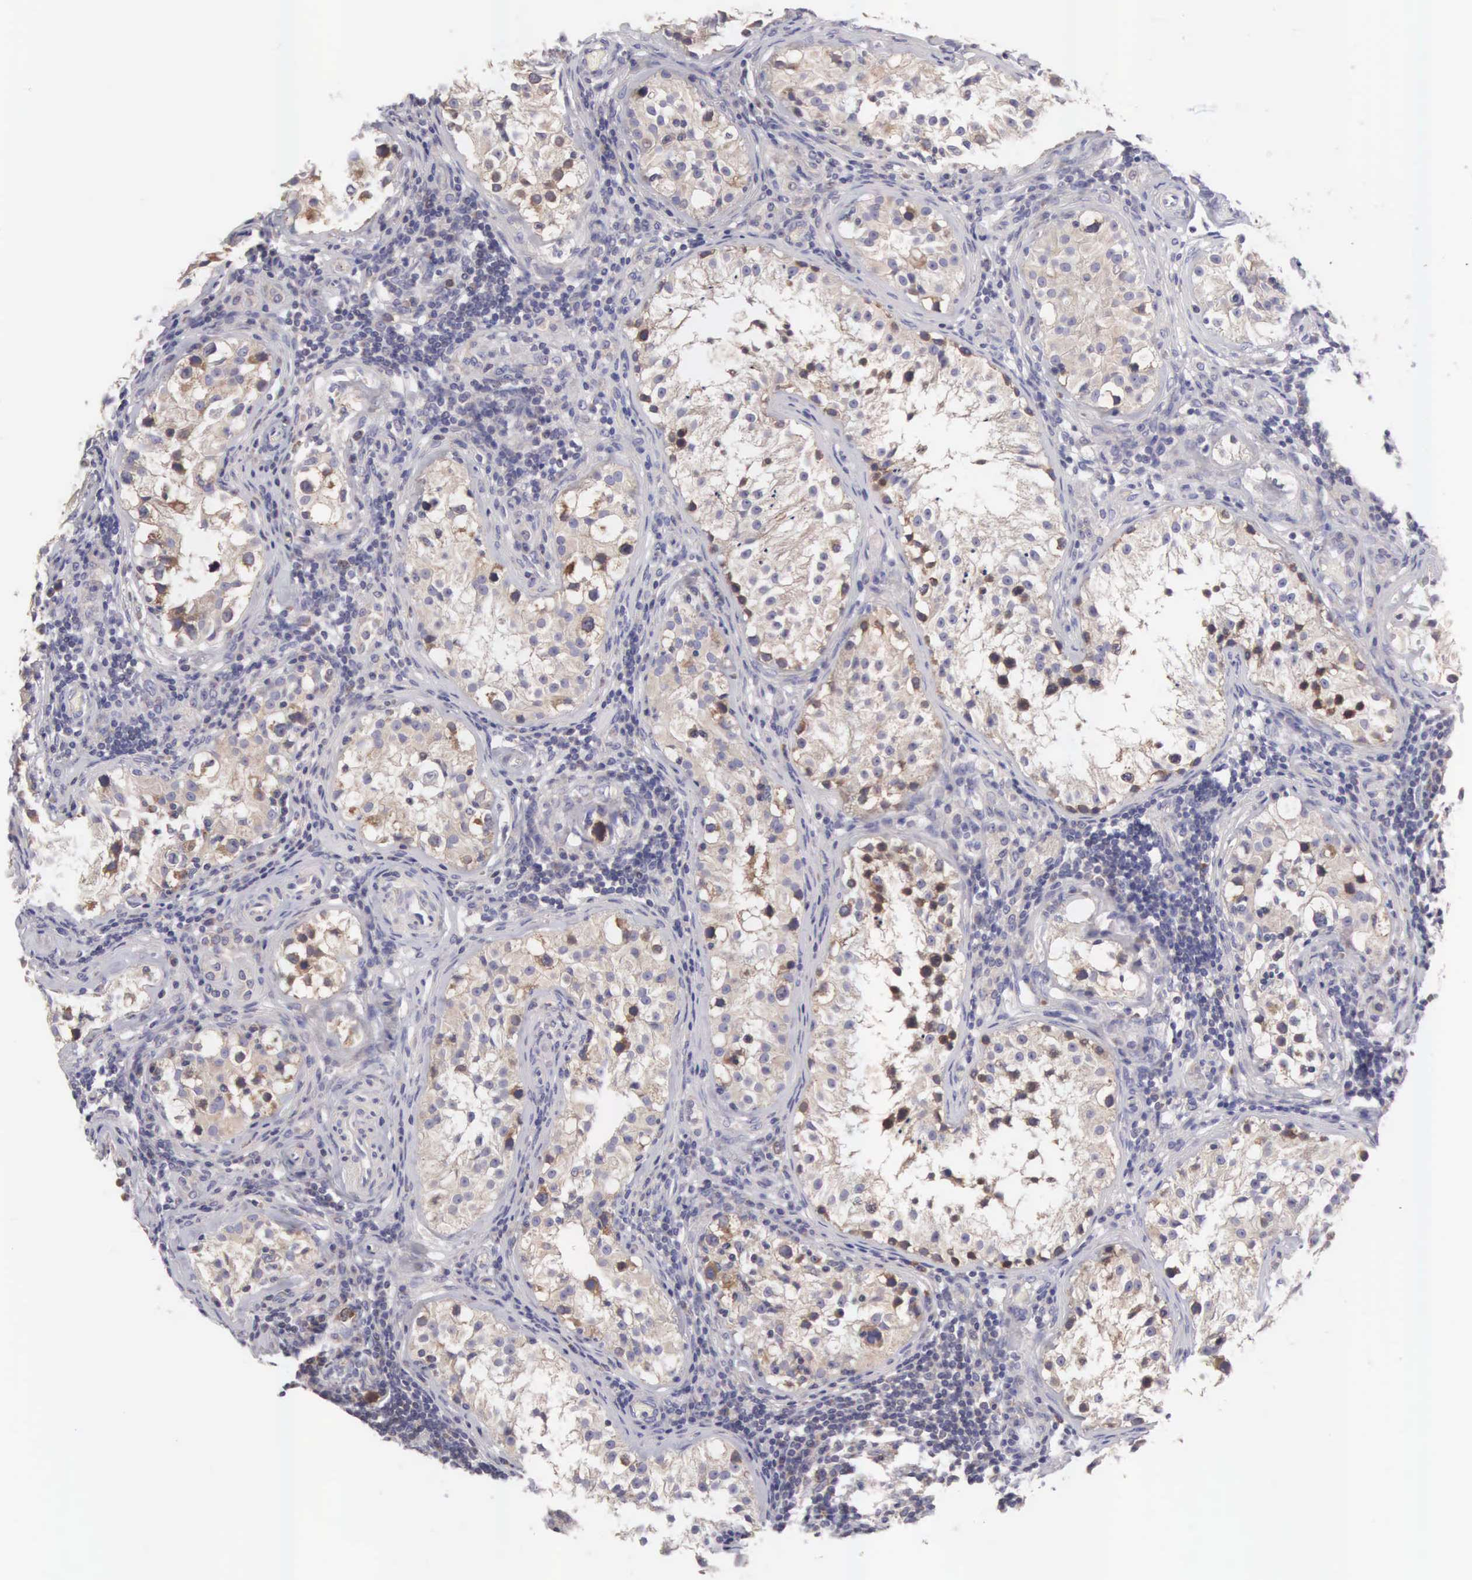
{"staining": {"intensity": "moderate", "quantity": ">75%", "location": "cytoplasmic/membranous"}, "tissue": "testis", "cell_type": "Cells in seminiferous ducts", "image_type": "normal", "snomed": [{"axis": "morphology", "description": "Normal tissue, NOS"}, {"axis": "topography", "description": "Testis"}], "caption": "Protein expression analysis of normal testis reveals moderate cytoplasmic/membranous staining in about >75% of cells in seminiferous ducts. (DAB IHC, brown staining for protein, blue staining for nuclei).", "gene": "TXLNG", "patient": {"sex": "male", "age": 24}}